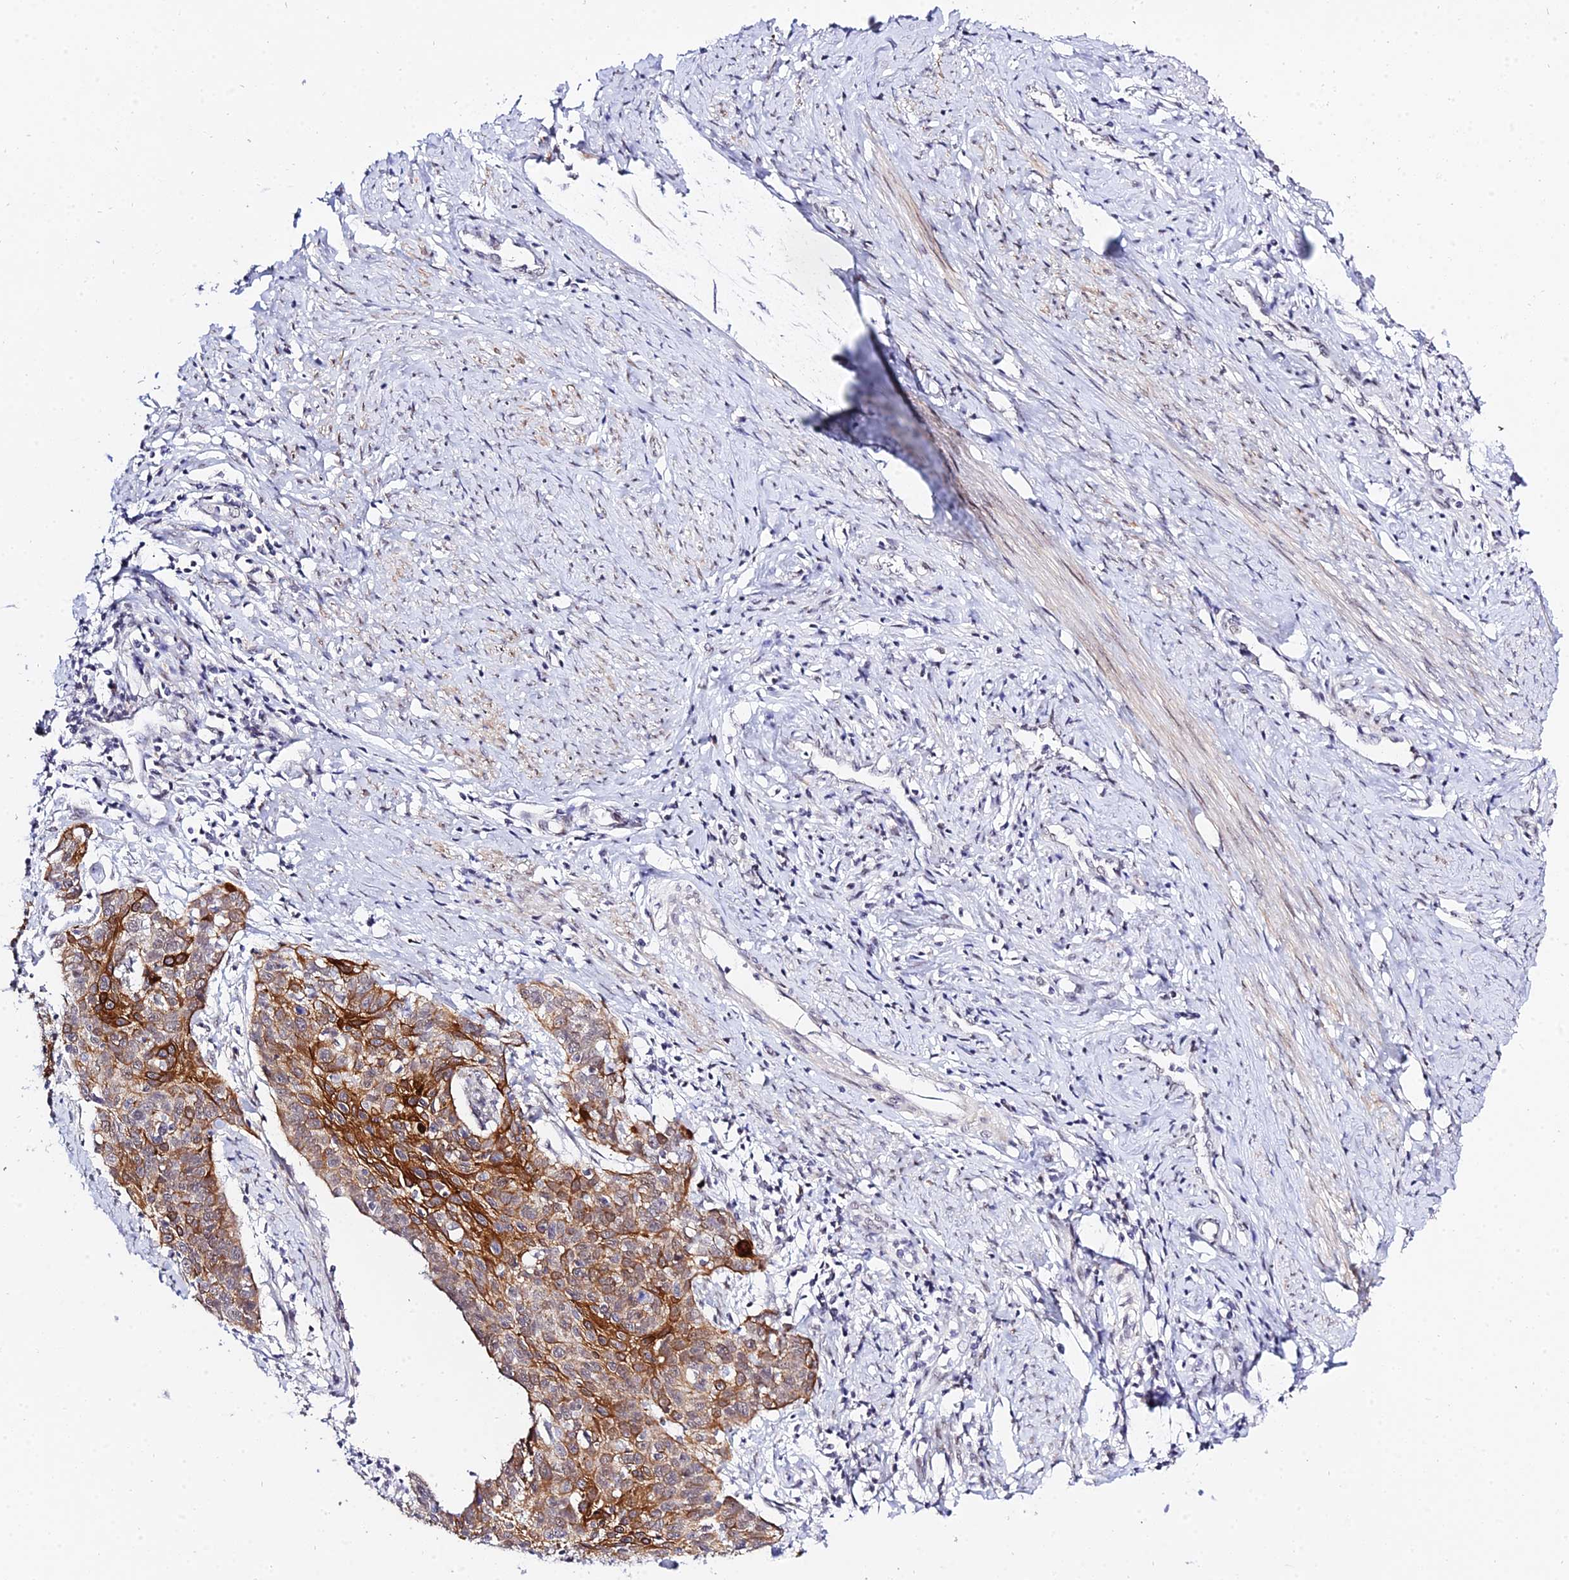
{"staining": {"intensity": "strong", "quantity": ">75%", "location": "cytoplasmic/membranous"}, "tissue": "cervical cancer", "cell_type": "Tumor cells", "image_type": "cancer", "snomed": [{"axis": "morphology", "description": "Squamous cell carcinoma, NOS"}, {"axis": "topography", "description": "Cervix"}], "caption": "DAB immunohistochemical staining of human squamous cell carcinoma (cervical) exhibits strong cytoplasmic/membranous protein expression in approximately >75% of tumor cells.", "gene": "ZNF628", "patient": {"sex": "female", "age": 39}}